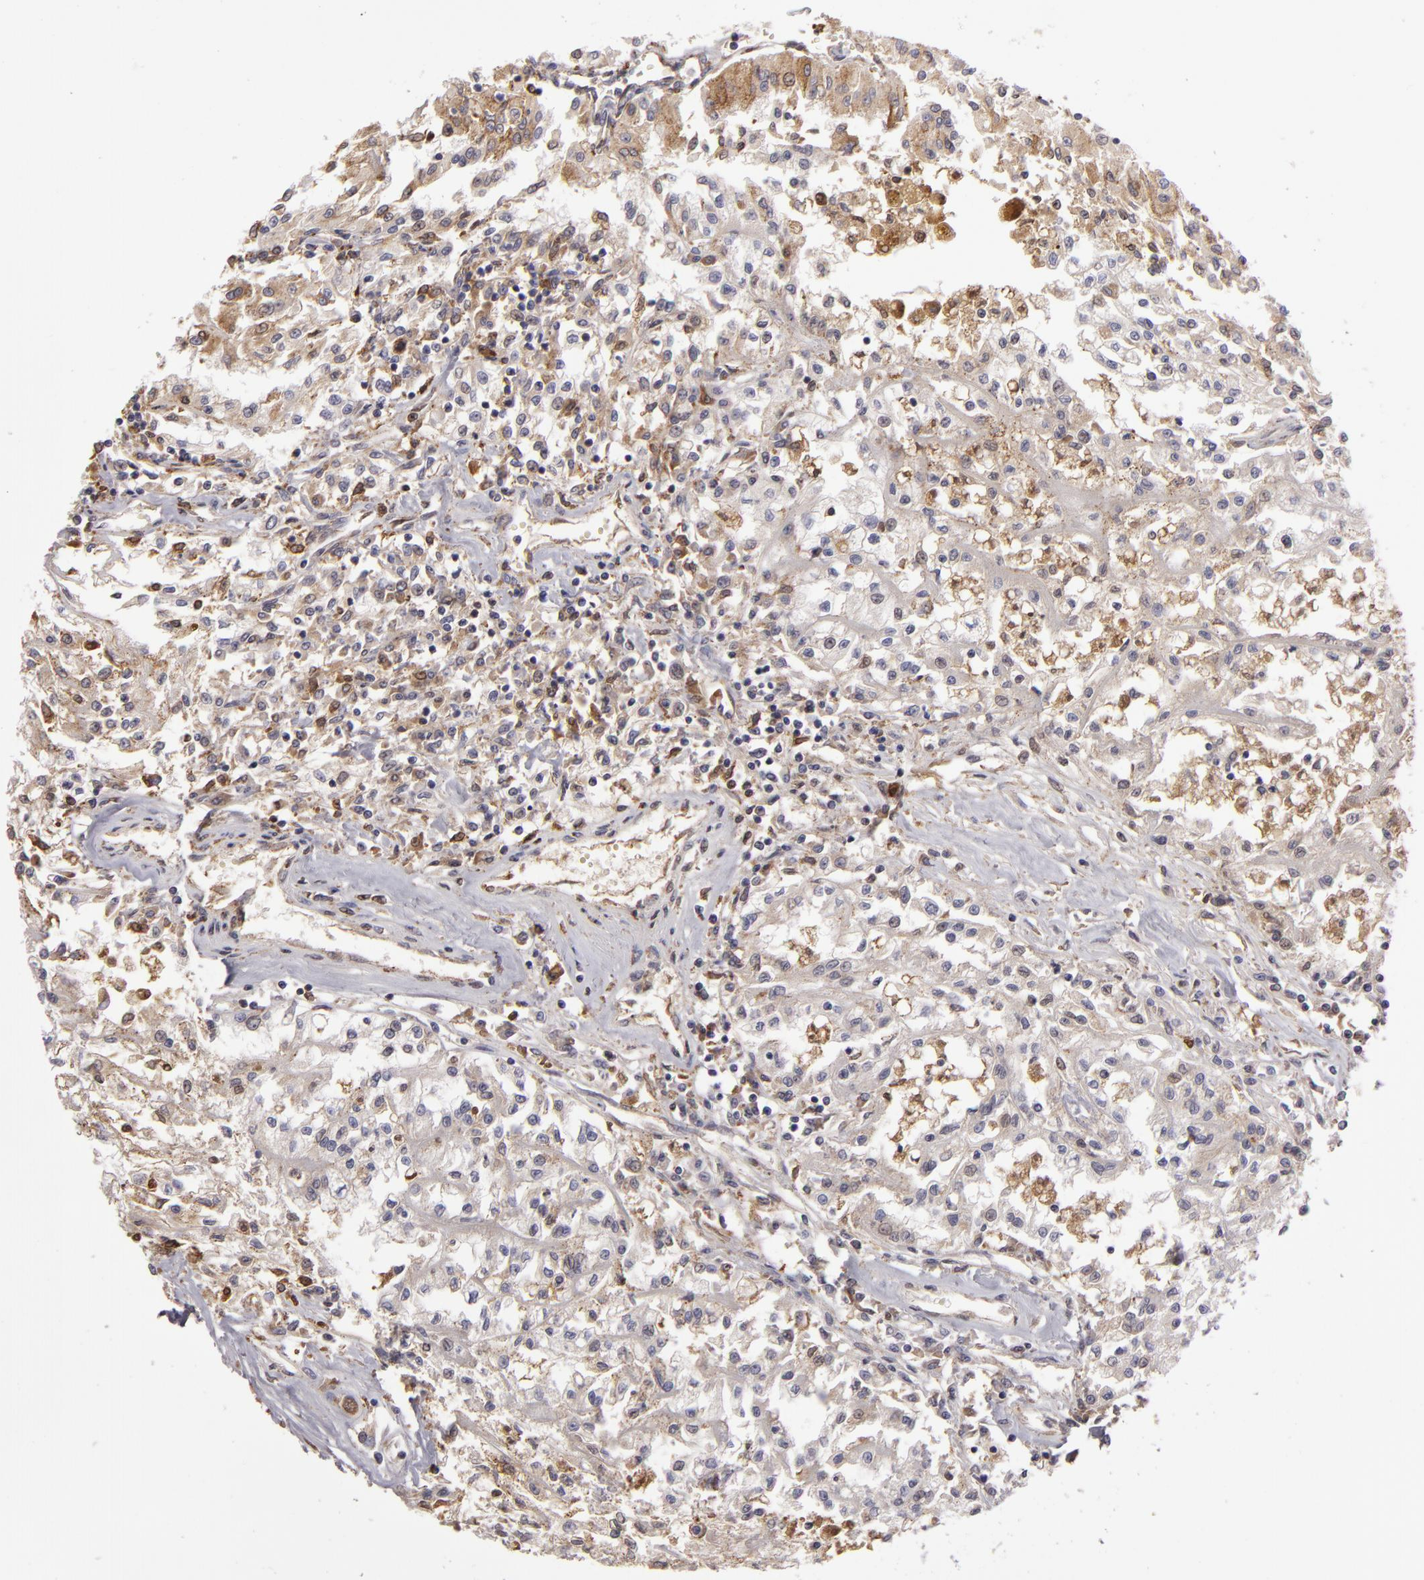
{"staining": {"intensity": "moderate", "quantity": "25%-75%", "location": "cytoplasmic/membranous"}, "tissue": "renal cancer", "cell_type": "Tumor cells", "image_type": "cancer", "snomed": [{"axis": "morphology", "description": "Adenocarcinoma, NOS"}, {"axis": "topography", "description": "Kidney"}], "caption": "Human adenocarcinoma (renal) stained with a protein marker exhibits moderate staining in tumor cells.", "gene": "CFB", "patient": {"sex": "male", "age": 78}}